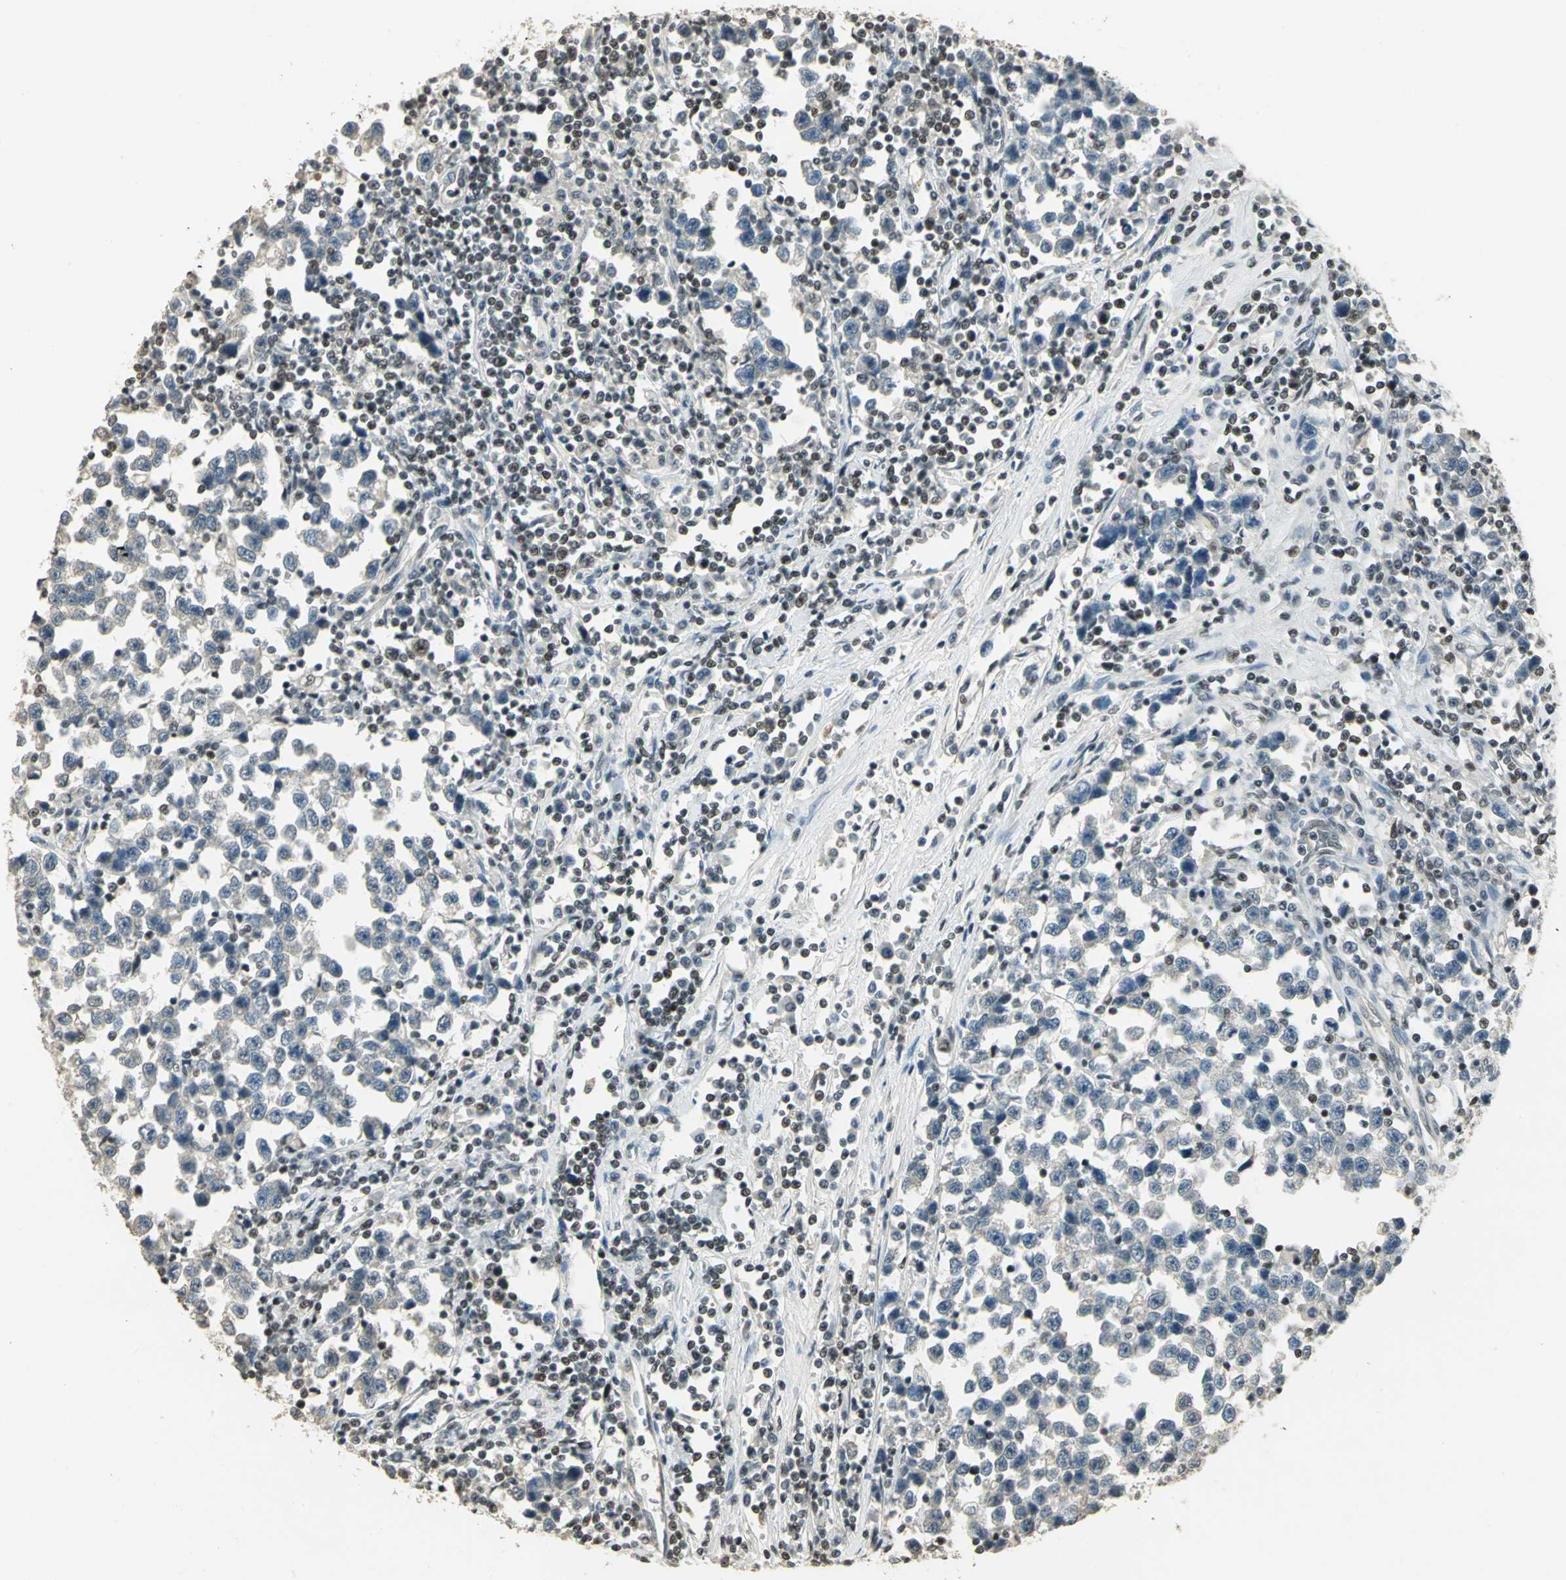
{"staining": {"intensity": "negative", "quantity": "none", "location": "none"}, "tissue": "testis cancer", "cell_type": "Tumor cells", "image_type": "cancer", "snomed": [{"axis": "morphology", "description": "Seminoma, NOS"}, {"axis": "topography", "description": "Testis"}], "caption": "The histopathology image displays no staining of tumor cells in seminoma (testis).", "gene": "ELF1", "patient": {"sex": "male", "age": 43}}